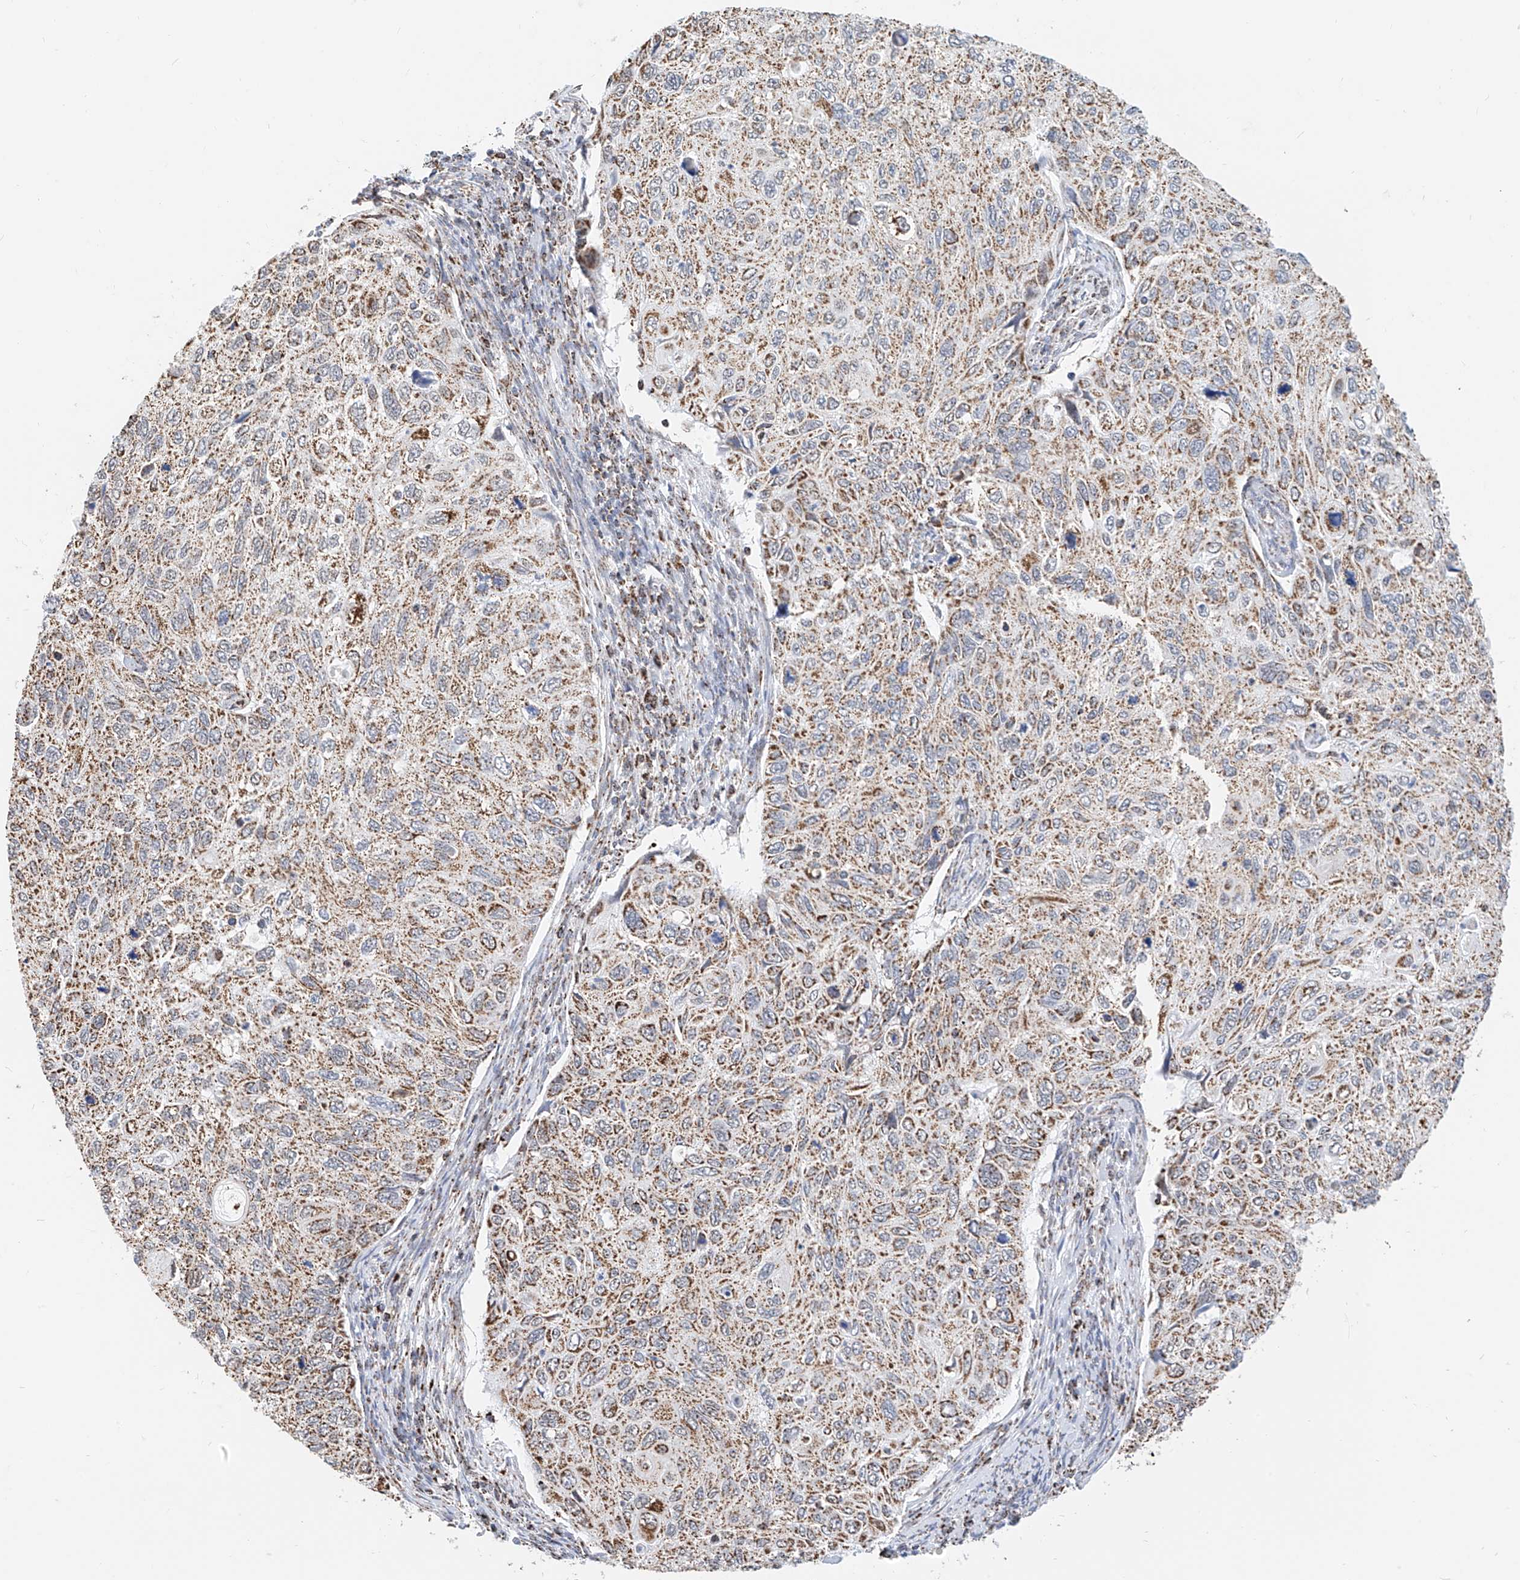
{"staining": {"intensity": "moderate", "quantity": ">75%", "location": "cytoplasmic/membranous"}, "tissue": "cervical cancer", "cell_type": "Tumor cells", "image_type": "cancer", "snomed": [{"axis": "morphology", "description": "Squamous cell carcinoma, NOS"}, {"axis": "topography", "description": "Cervix"}], "caption": "Cervical cancer (squamous cell carcinoma) stained with a protein marker demonstrates moderate staining in tumor cells.", "gene": "NALCN", "patient": {"sex": "female", "age": 70}}